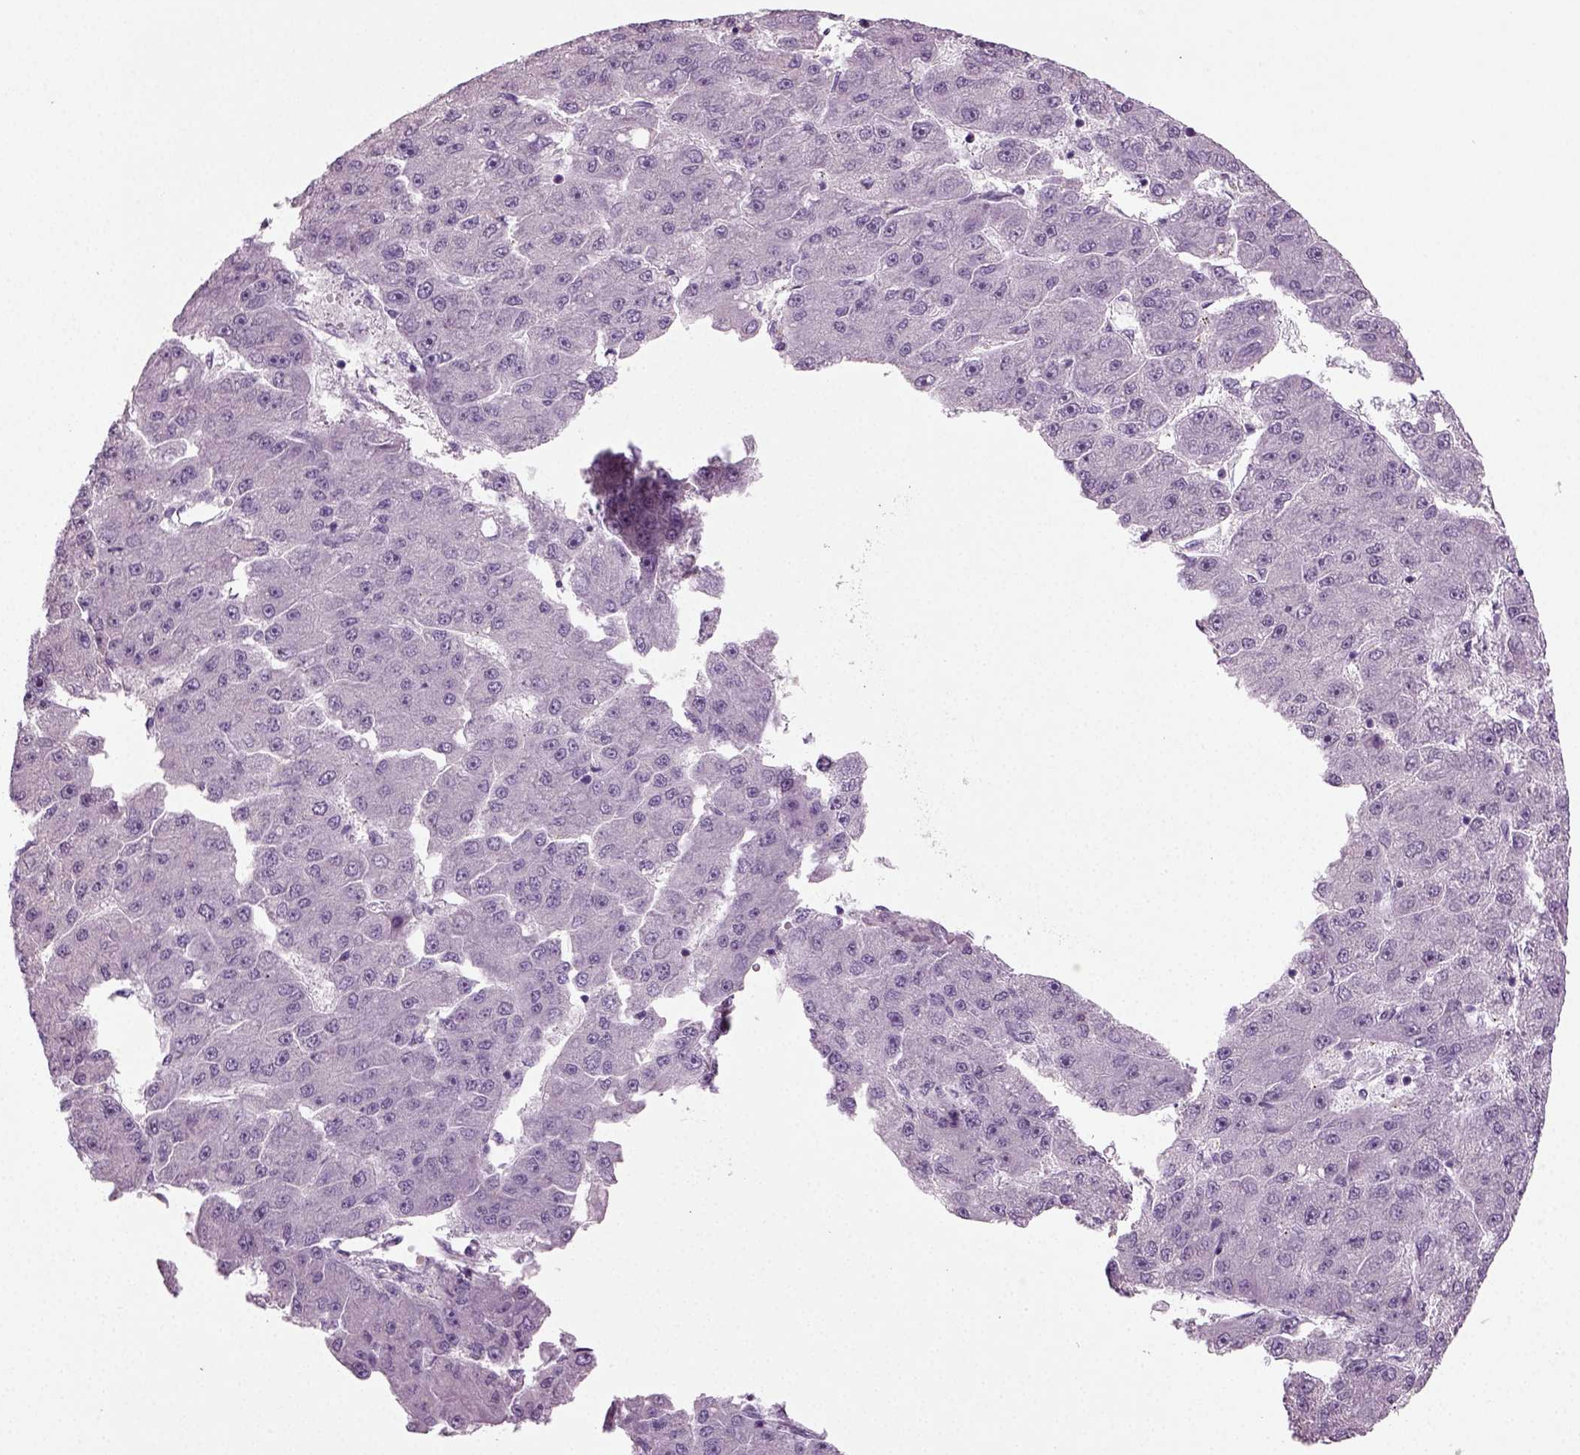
{"staining": {"intensity": "negative", "quantity": "none", "location": "none"}, "tissue": "liver cancer", "cell_type": "Tumor cells", "image_type": "cancer", "snomed": [{"axis": "morphology", "description": "Carcinoma, Hepatocellular, NOS"}, {"axis": "topography", "description": "Liver"}], "caption": "Image shows no protein expression in tumor cells of hepatocellular carcinoma (liver) tissue.", "gene": "SYNGAP1", "patient": {"sex": "male", "age": 67}}